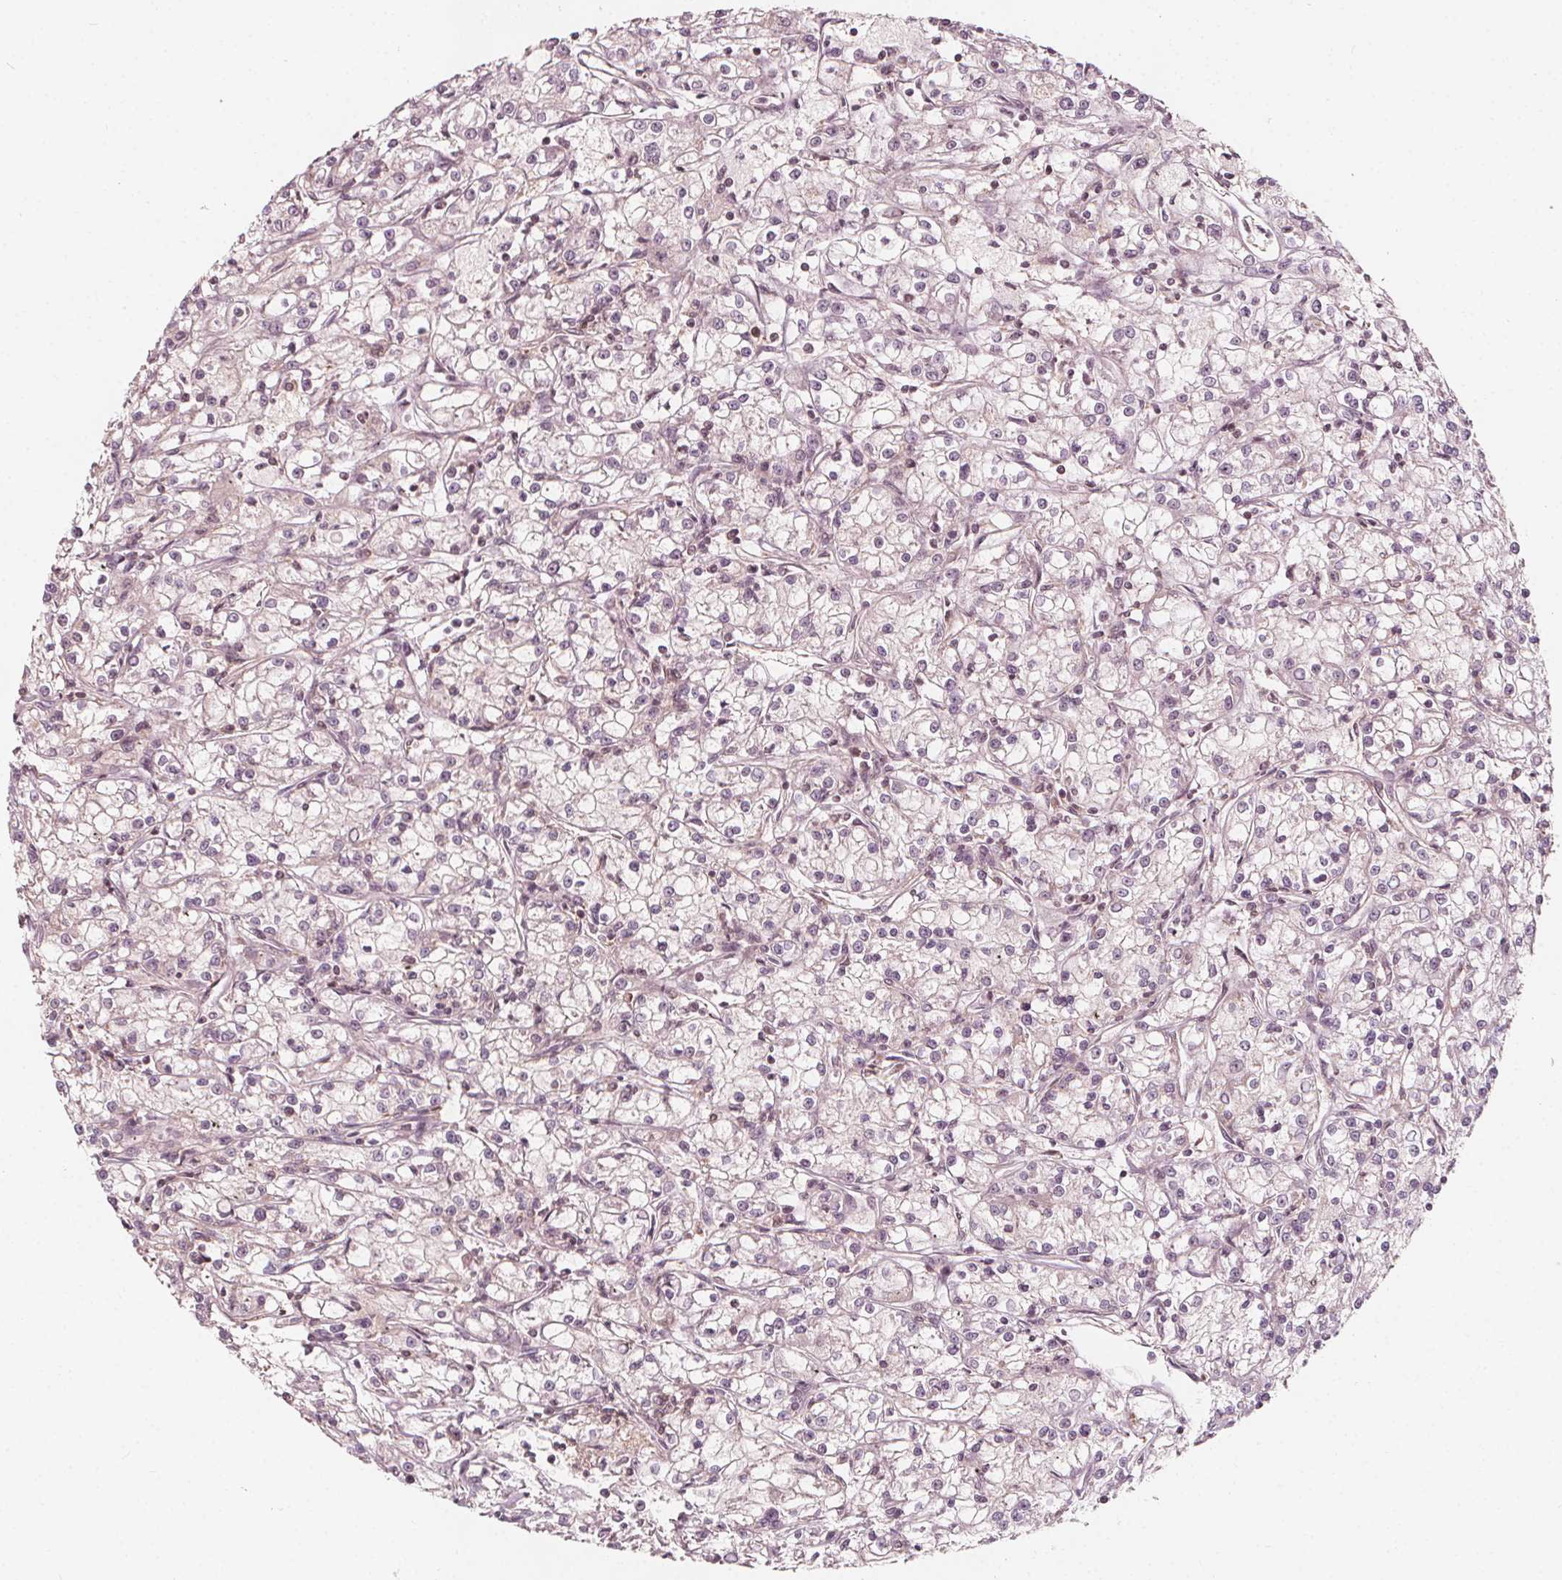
{"staining": {"intensity": "weak", "quantity": "25%-75%", "location": "cytoplasmic/membranous"}, "tissue": "renal cancer", "cell_type": "Tumor cells", "image_type": "cancer", "snomed": [{"axis": "morphology", "description": "Adenocarcinoma, NOS"}, {"axis": "topography", "description": "Kidney"}], "caption": "Adenocarcinoma (renal) stained for a protein reveals weak cytoplasmic/membranous positivity in tumor cells.", "gene": "AIP", "patient": {"sex": "female", "age": 59}}